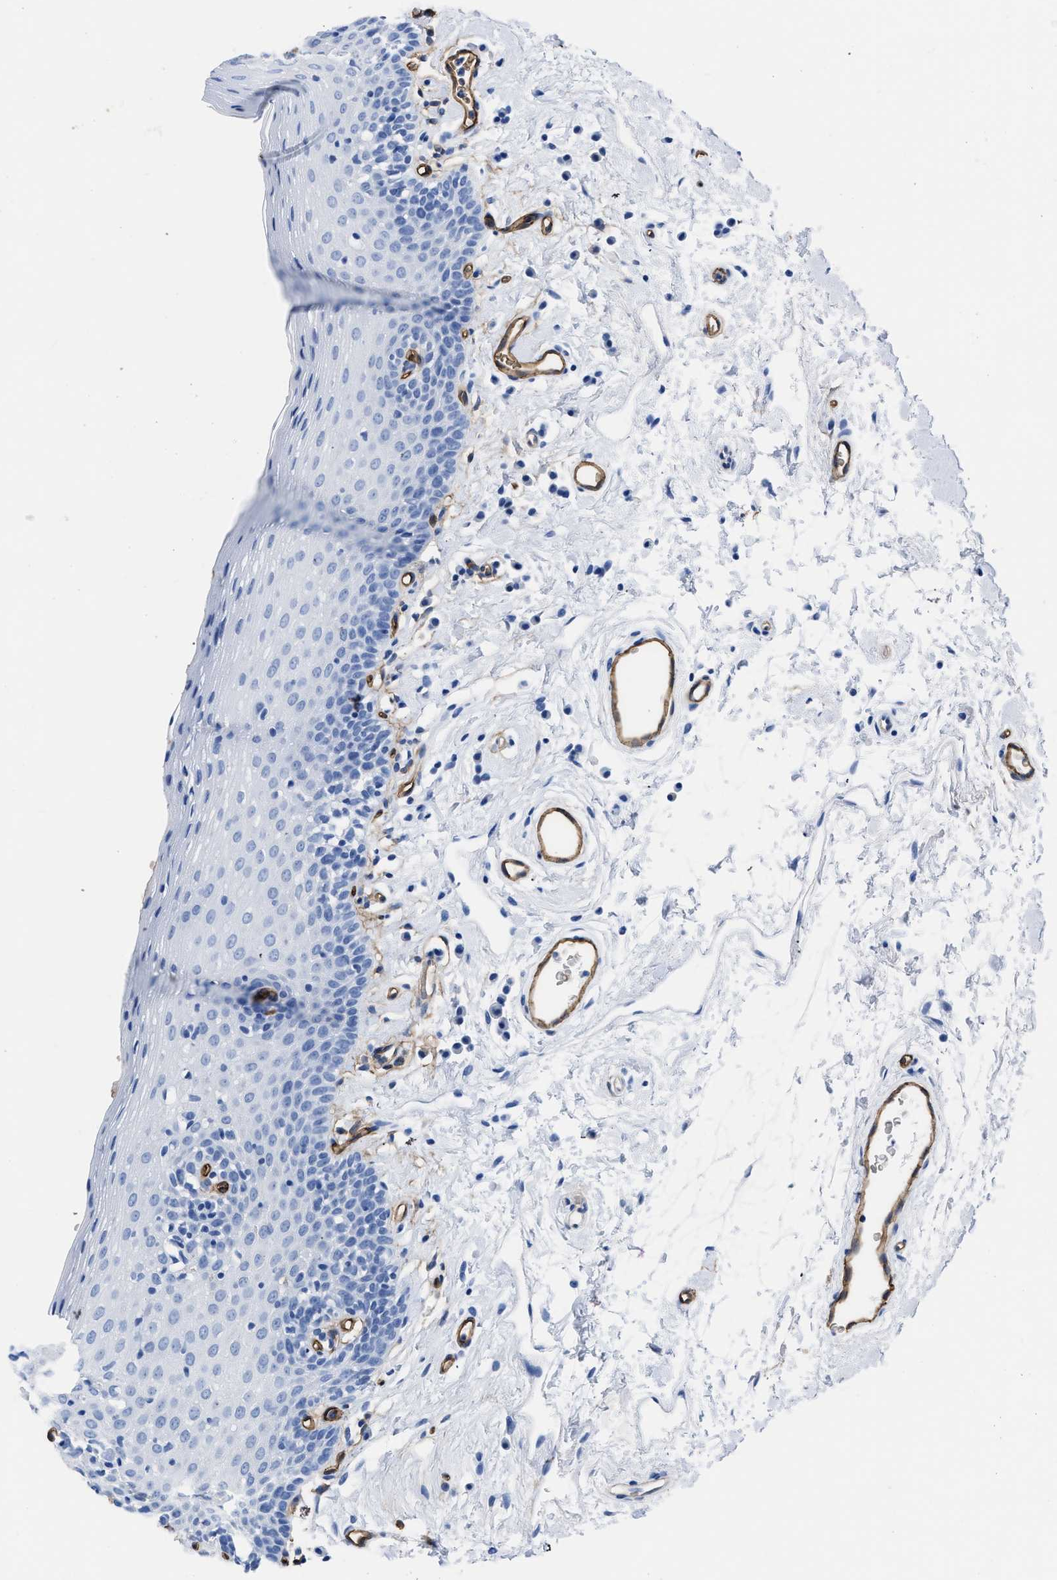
{"staining": {"intensity": "negative", "quantity": "none", "location": "none"}, "tissue": "oral mucosa", "cell_type": "Squamous epithelial cells", "image_type": "normal", "snomed": [{"axis": "morphology", "description": "Normal tissue, NOS"}, {"axis": "topography", "description": "Oral tissue"}], "caption": "This is an immunohistochemistry histopathology image of benign human oral mucosa. There is no staining in squamous epithelial cells.", "gene": "AQP1", "patient": {"sex": "male", "age": 66}}